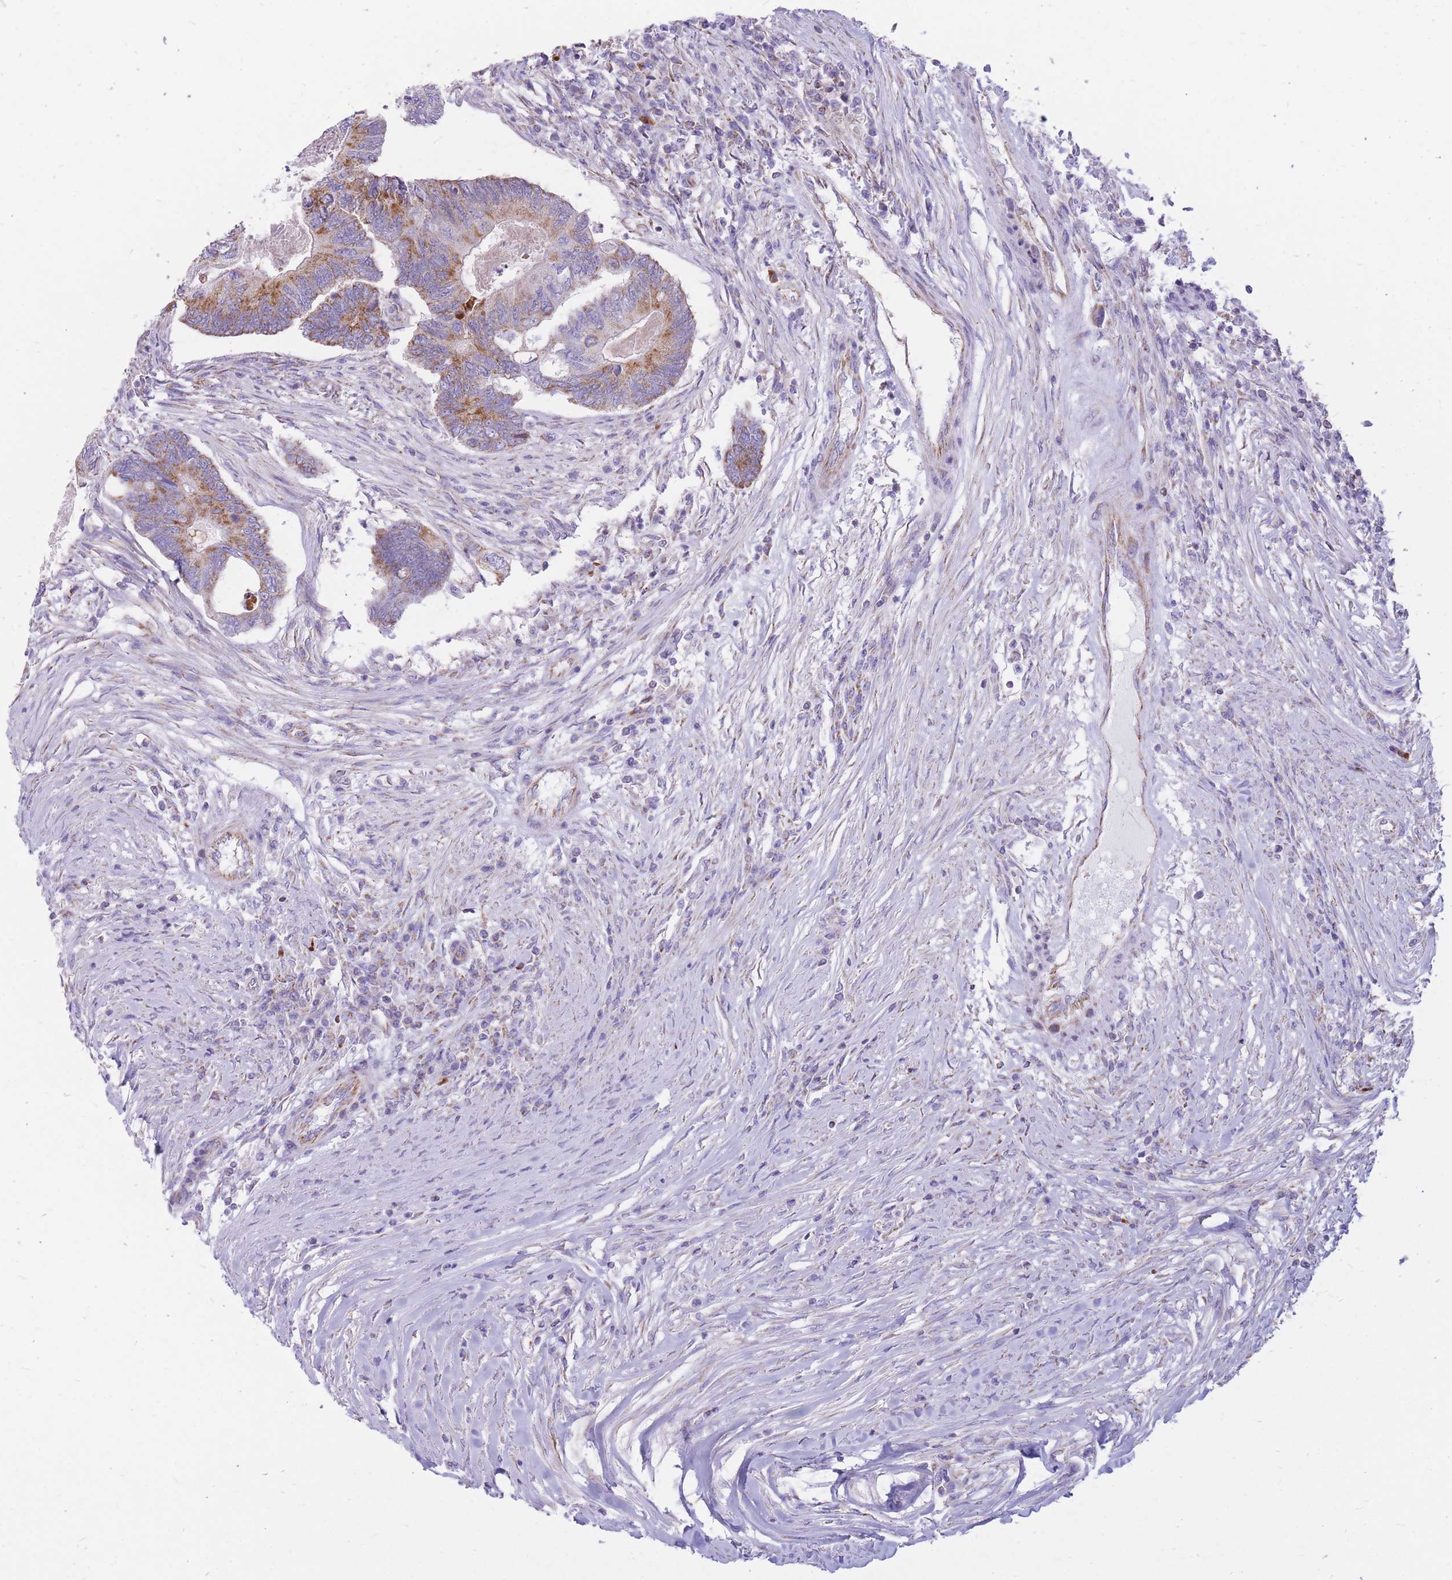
{"staining": {"intensity": "moderate", "quantity": ">75%", "location": "cytoplasmic/membranous"}, "tissue": "colorectal cancer", "cell_type": "Tumor cells", "image_type": "cancer", "snomed": [{"axis": "morphology", "description": "Adenocarcinoma, NOS"}, {"axis": "topography", "description": "Colon"}], "caption": "IHC of human colorectal cancer reveals medium levels of moderate cytoplasmic/membranous positivity in approximately >75% of tumor cells. The staining was performed using DAB, with brown indicating positive protein expression. Nuclei are stained blue with hematoxylin.", "gene": "PCSK1", "patient": {"sex": "female", "age": 67}}